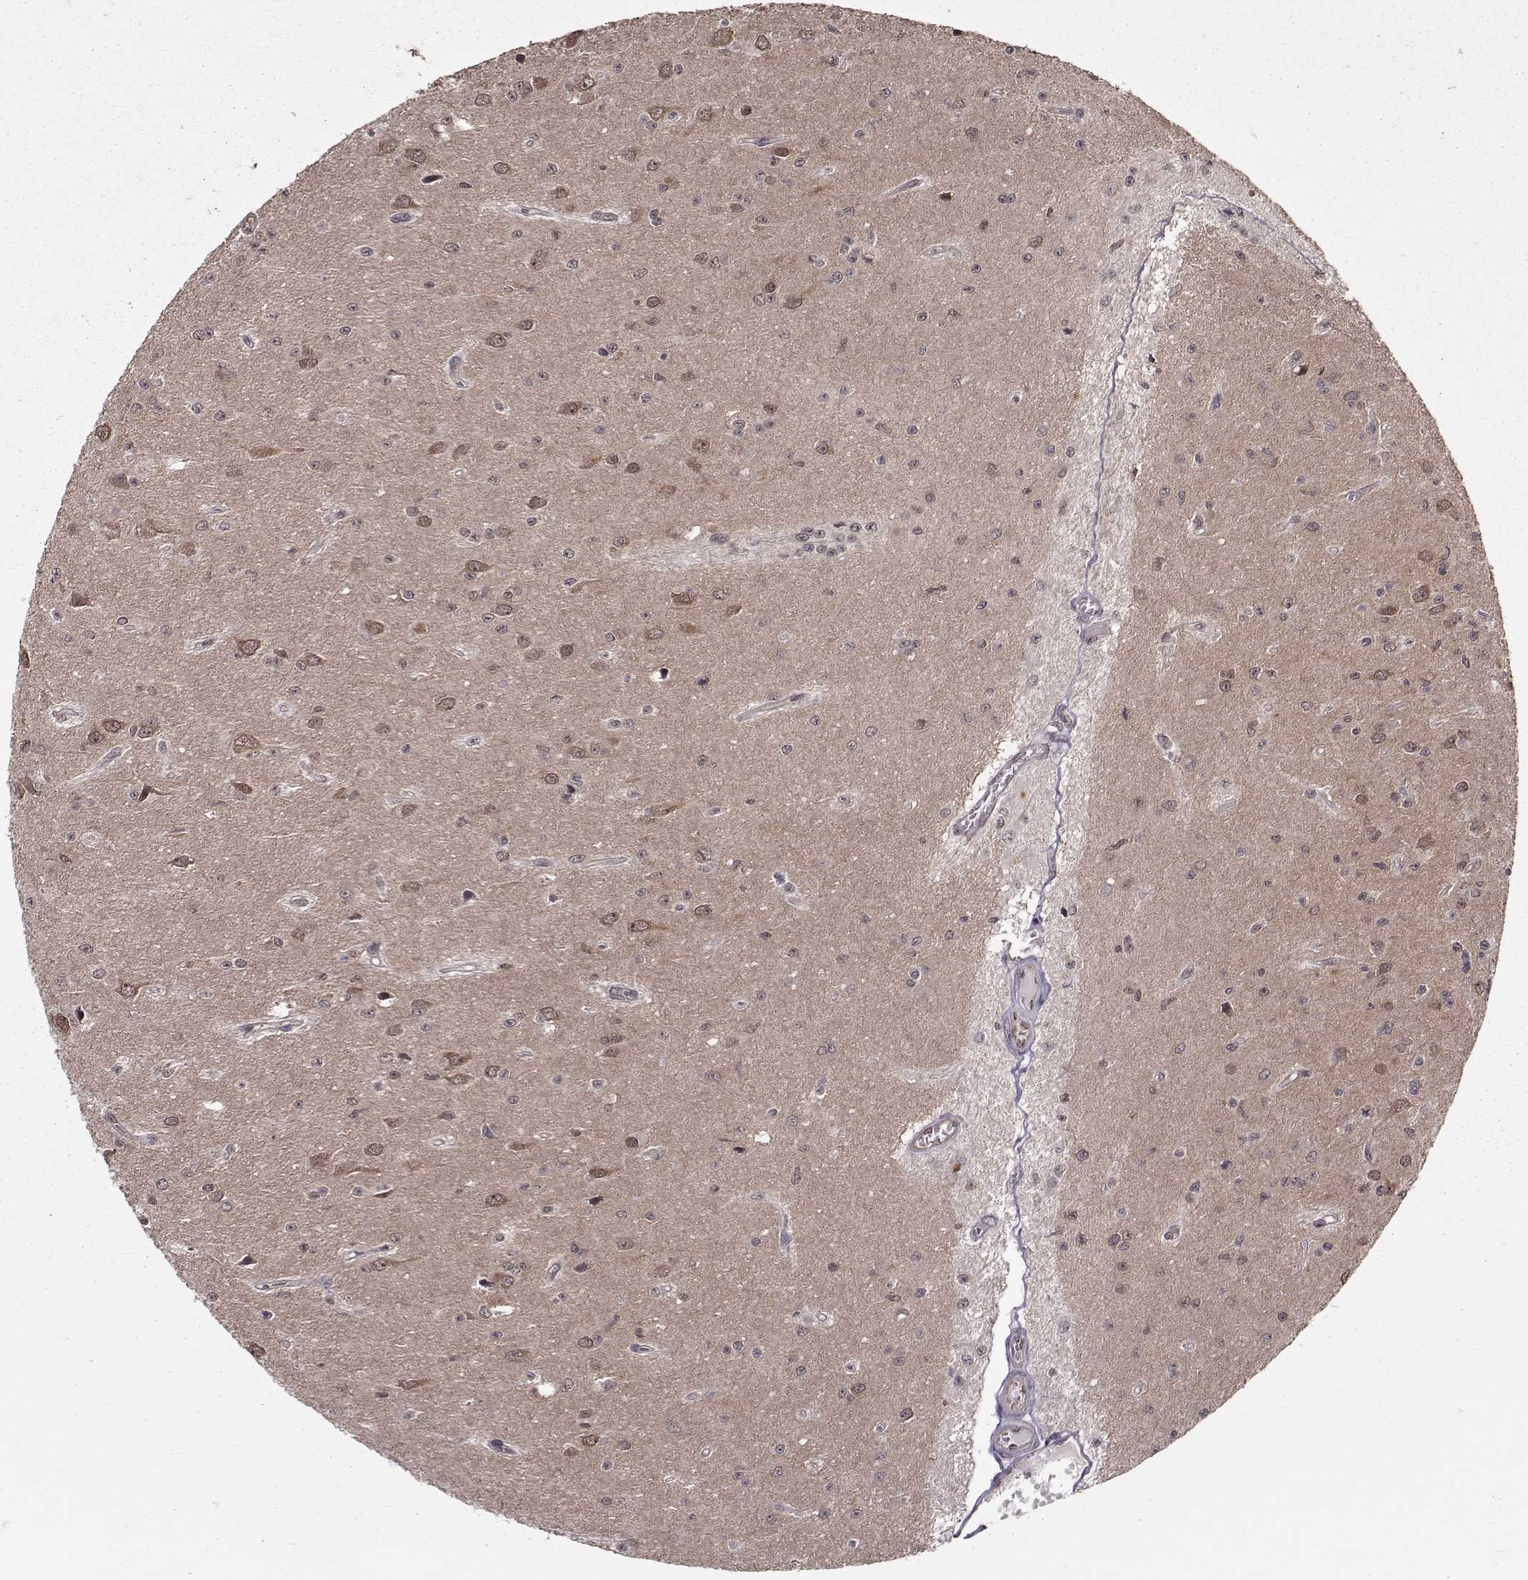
{"staining": {"intensity": "negative", "quantity": "none", "location": "none"}, "tissue": "glioma", "cell_type": "Tumor cells", "image_type": "cancer", "snomed": [{"axis": "morphology", "description": "Glioma, malignant, Low grade"}, {"axis": "topography", "description": "Brain"}], "caption": "There is no significant staining in tumor cells of low-grade glioma (malignant). (DAB IHC visualized using brightfield microscopy, high magnification).", "gene": "PPP2R2A", "patient": {"sex": "female", "age": 45}}